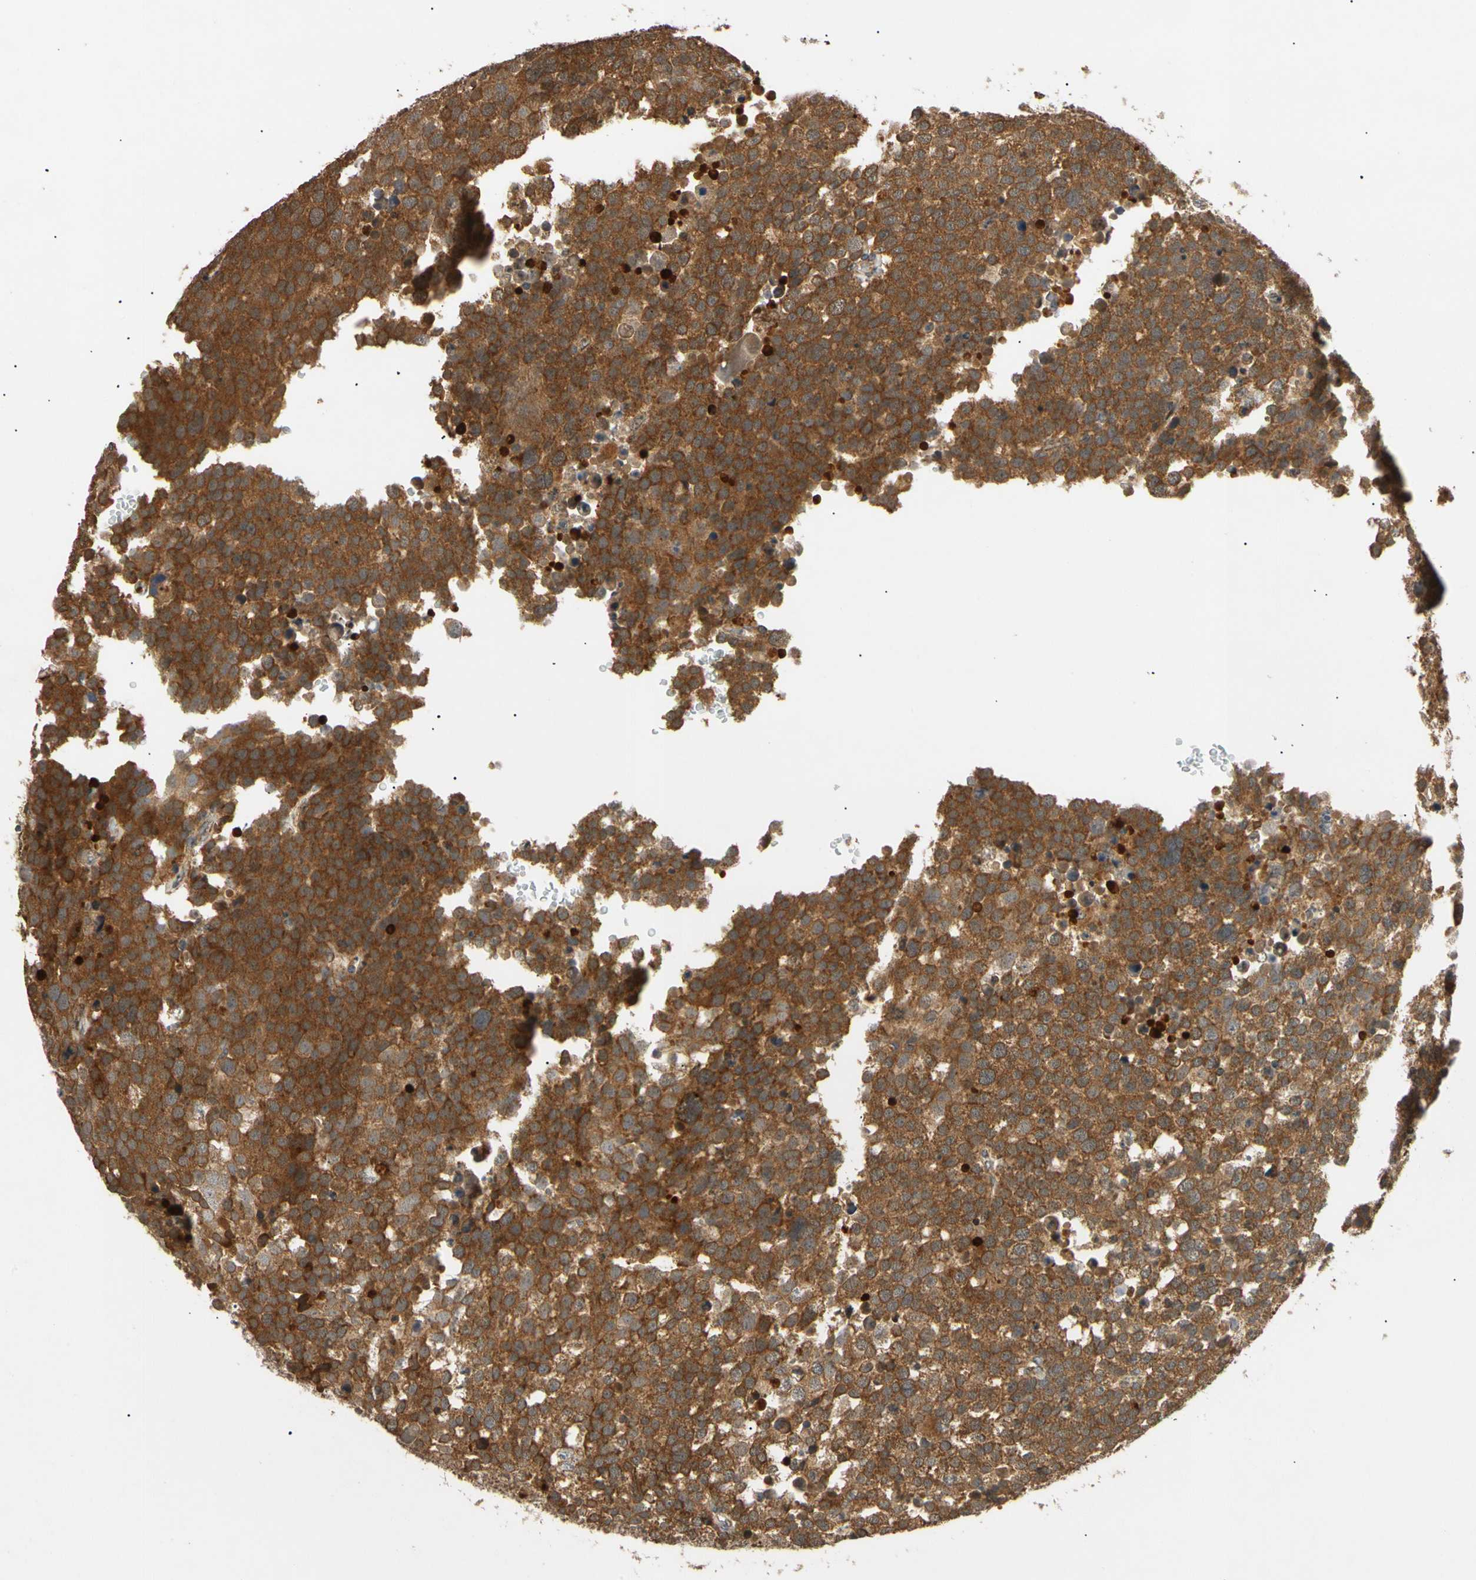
{"staining": {"intensity": "strong", "quantity": ">75%", "location": "cytoplasmic/membranous"}, "tissue": "testis cancer", "cell_type": "Tumor cells", "image_type": "cancer", "snomed": [{"axis": "morphology", "description": "Seminoma, NOS"}, {"axis": "topography", "description": "Testis"}], "caption": "Immunohistochemistry photomicrograph of human testis cancer (seminoma) stained for a protein (brown), which reveals high levels of strong cytoplasmic/membranous positivity in about >75% of tumor cells.", "gene": "MRPS22", "patient": {"sex": "male", "age": 71}}